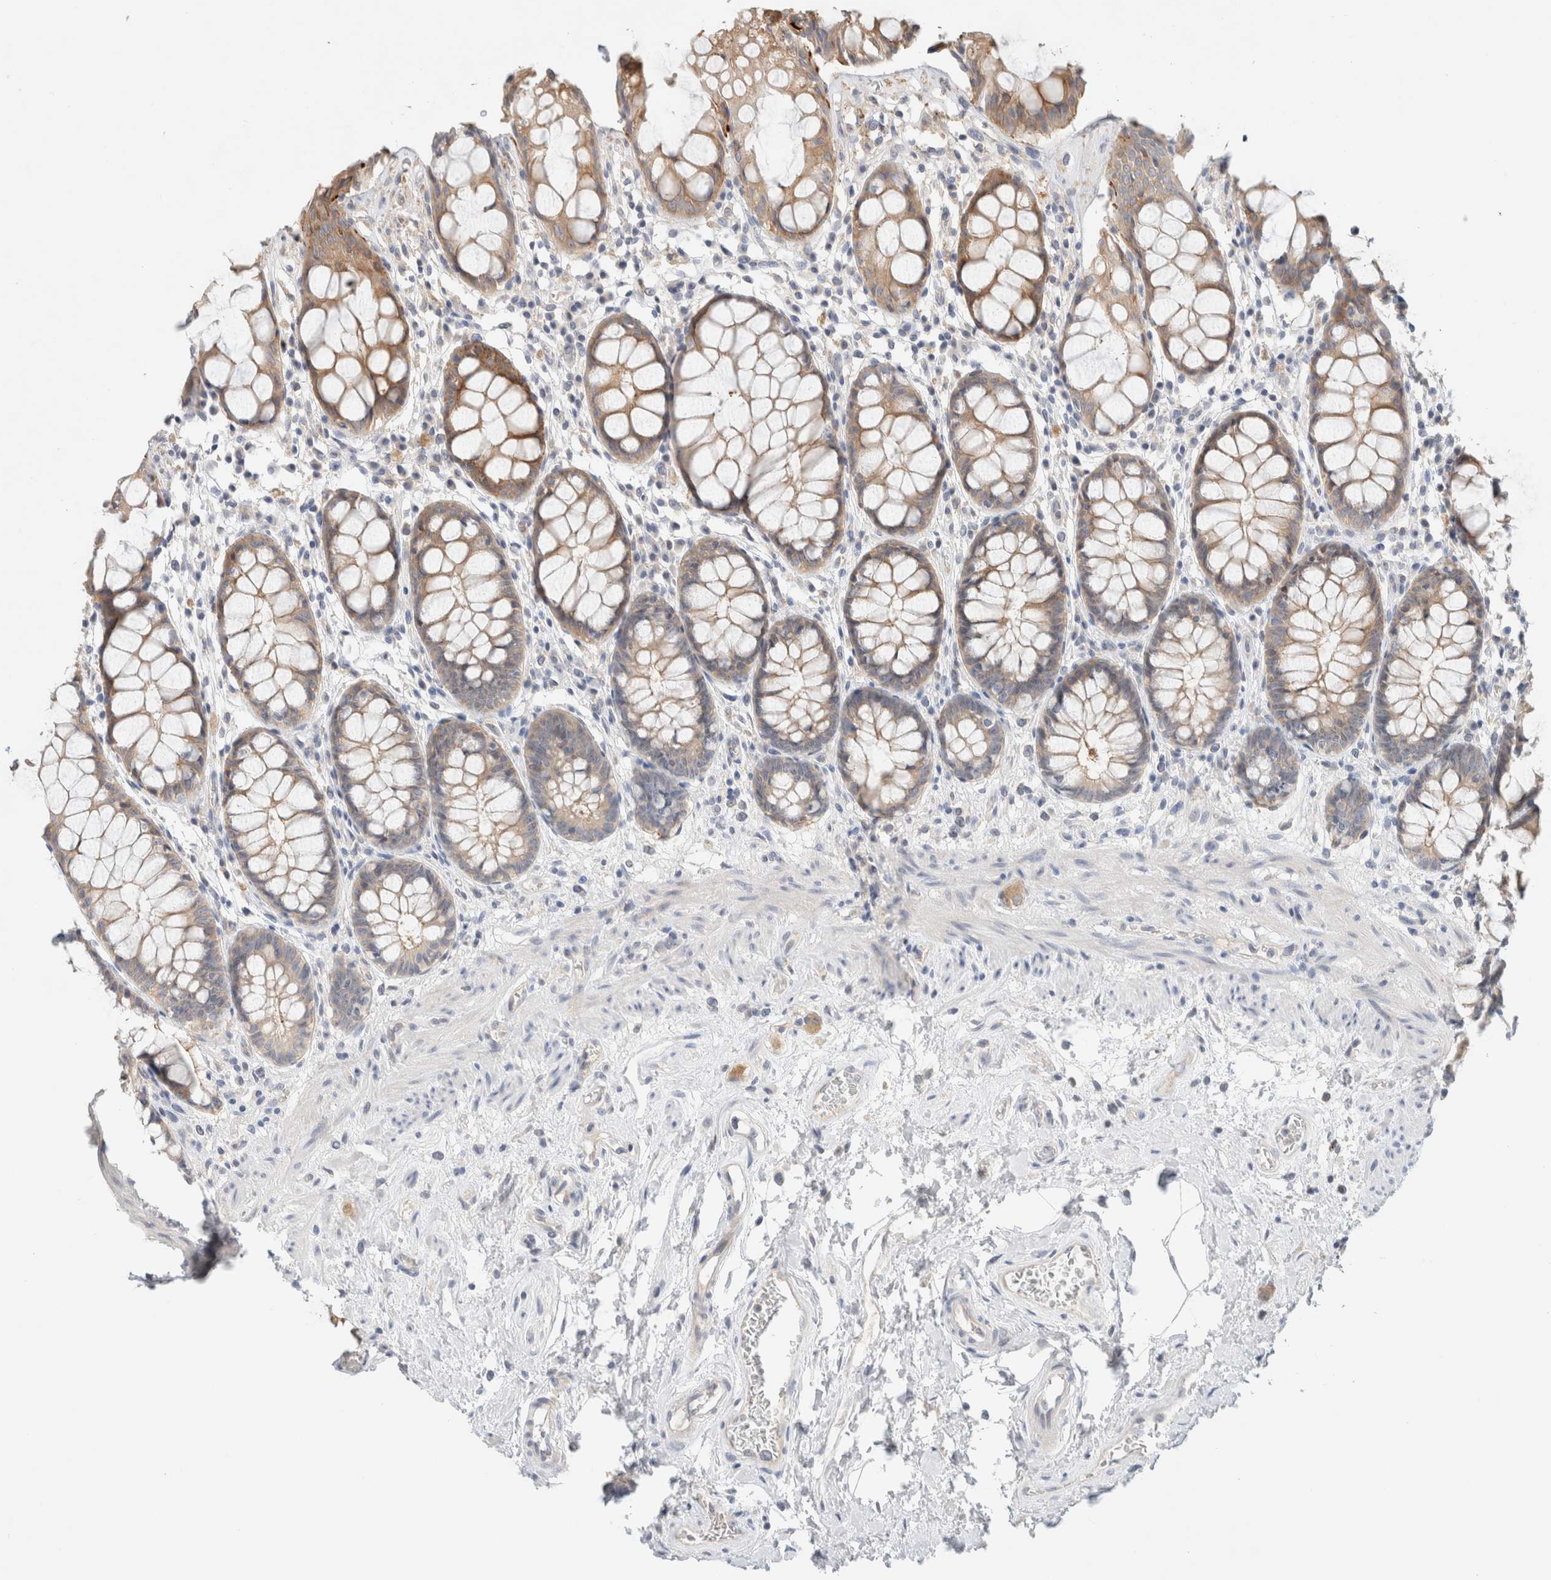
{"staining": {"intensity": "strong", "quantity": "25%-75%", "location": "cytoplasmic/membranous"}, "tissue": "rectum", "cell_type": "Glandular cells", "image_type": "normal", "snomed": [{"axis": "morphology", "description": "Normal tissue, NOS"}, {"axis": "topography", "description": "Rectum"}], "caption": "Immunohistochemistry (DAB (3,3'-diaminobenzidine)) staining of unremarkable human rectum exhibits strong cytoplasmic/membranous protein positivity in about 25%-75% of glandular cells. (DAB IHC, brown staining for protein, blue staining for nuclei).", "gene": "SDR16C5", "patient": {"sex": "male", "age": 64}}